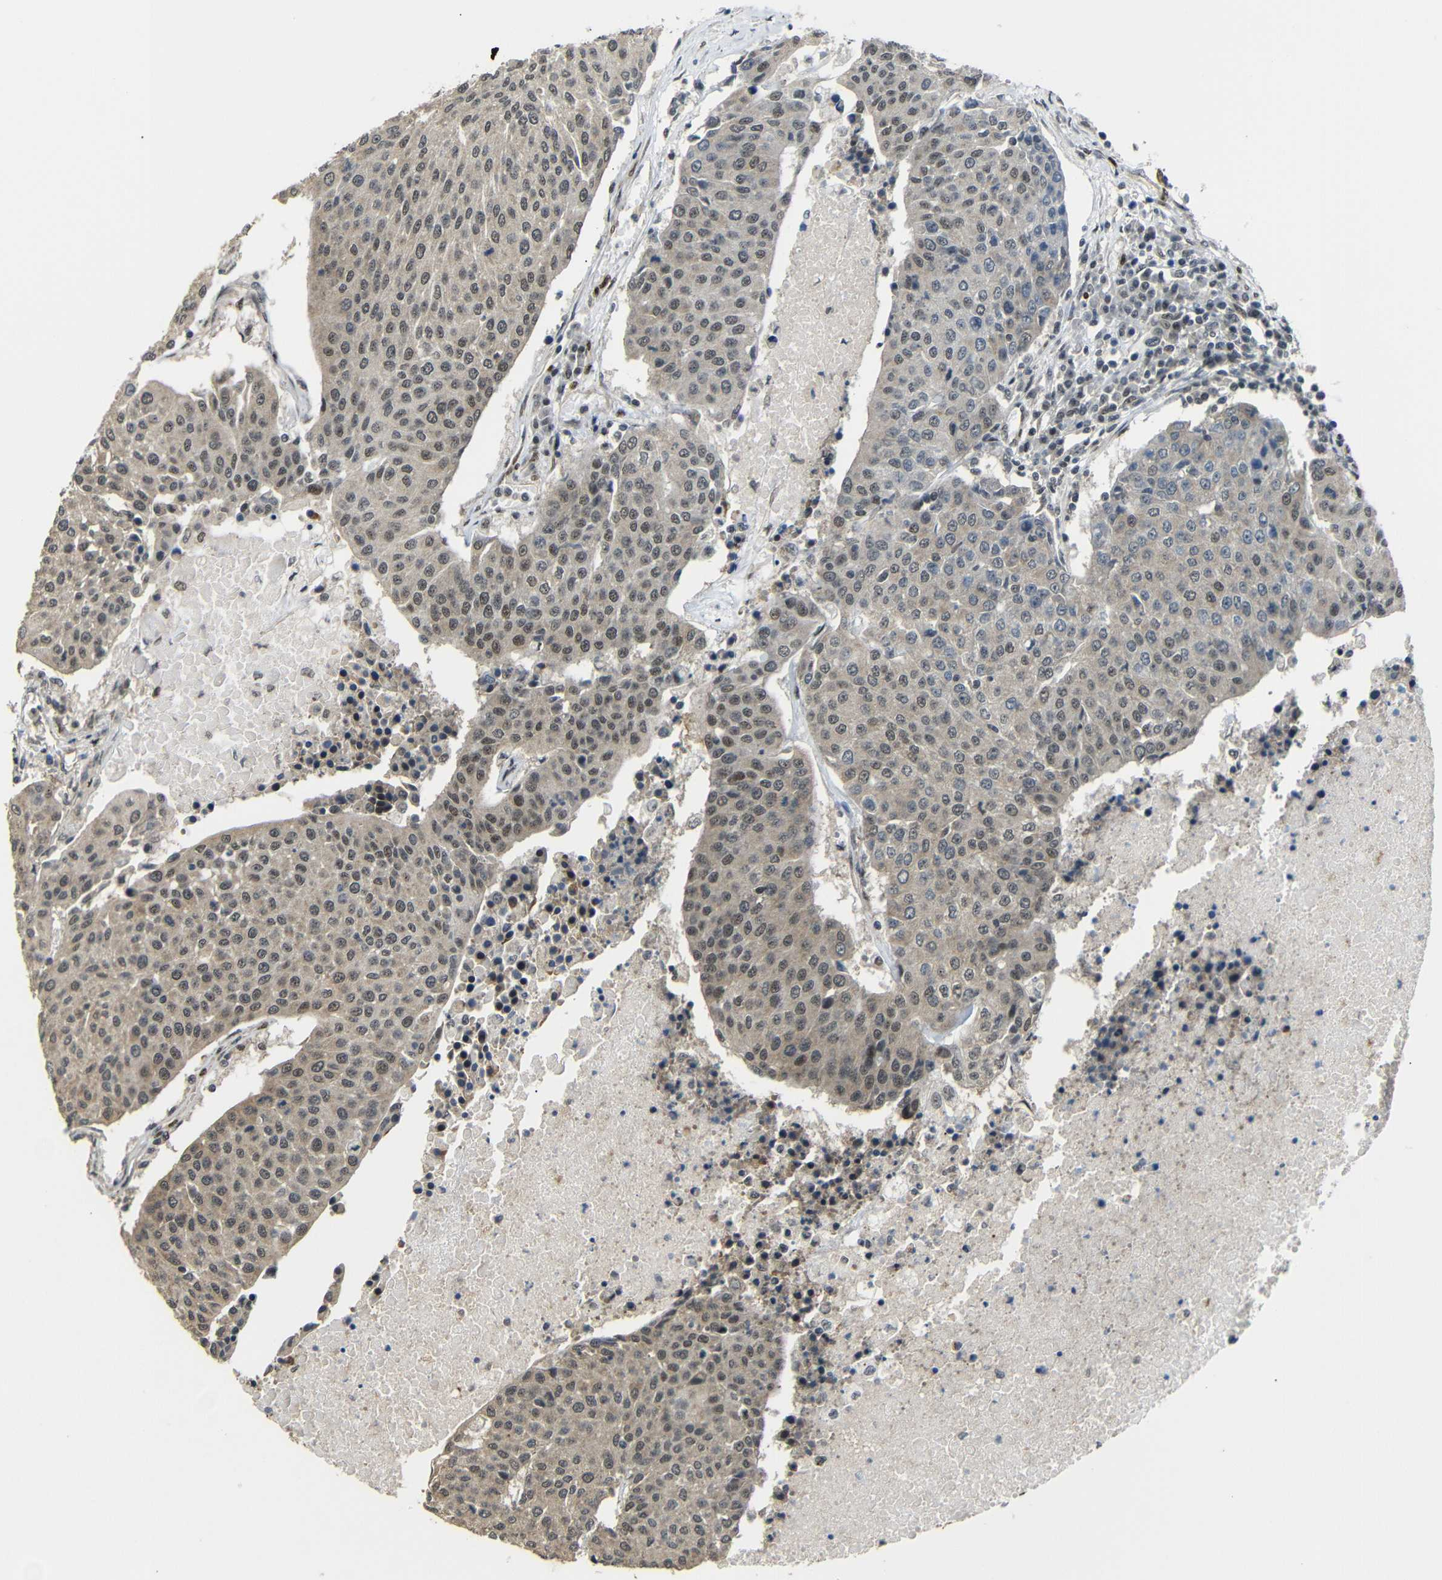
{"staining": {"intensity": "moderate", "quantity": ">75%", "location": "cytoplasmic/membranous,nuclear"}, "tissue": "urothelial cancer", "cell_type": "Tumor cells", "image_type": "cancer", "snomed": [{"axis": "morphology", "description": "Urothelial carcinoma, High grade"}, {"axis": "topography", "description": "Urinary bladder"}], "caption": "Urothelial carcinoma (high-grade) tissue reveals moderate cytoplasmic/membranous and nuclear expression in about >75% of tumor cells Immunohistochemistry stains the protein of interest in brown and the nuclei are stained blue.", "gene": "TBX2", "patient": {"sex": "female", "age": 85}}